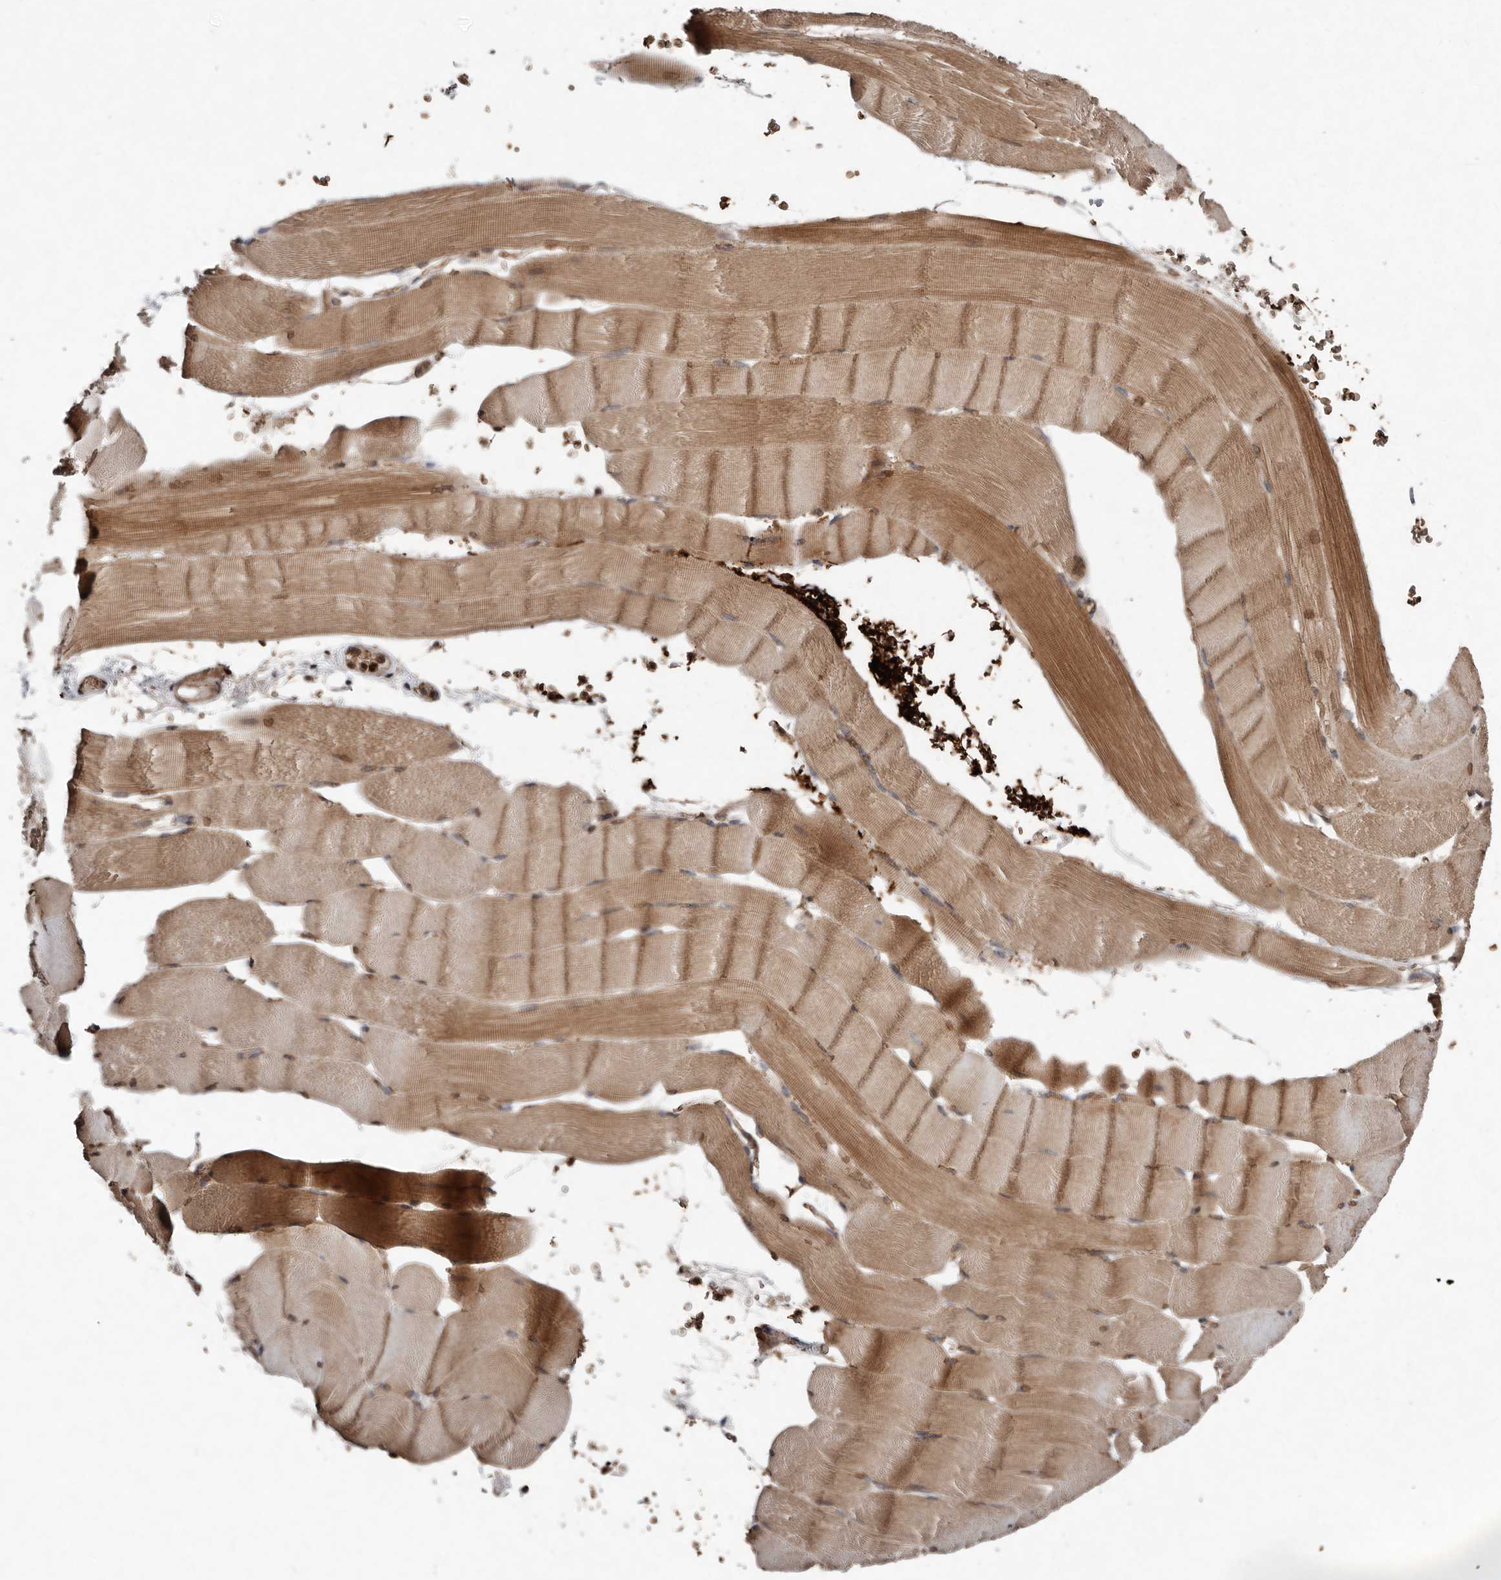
{"staining": {"intensity": "moderate", "quantity": ">75%", "location": "cytoplasmic/membranous"}, "tissue": "skeletal muscle", "cell_type": "Myocytes", "image_type": "normal", "snomed": [{"axis": "morphology", "description": "Normal tissue, NOS"}, {"axis": "topography", "description": "Skeletal muscle"}], "caption": "Immunohistochemistry (IHC) of benign skeletal muscle shows medium levels of moderate cytoplasmic/membranous expression in about >75% of myocytes.", "gene": "DIP2C", "patient": {"sex": "male", "age": 62}}